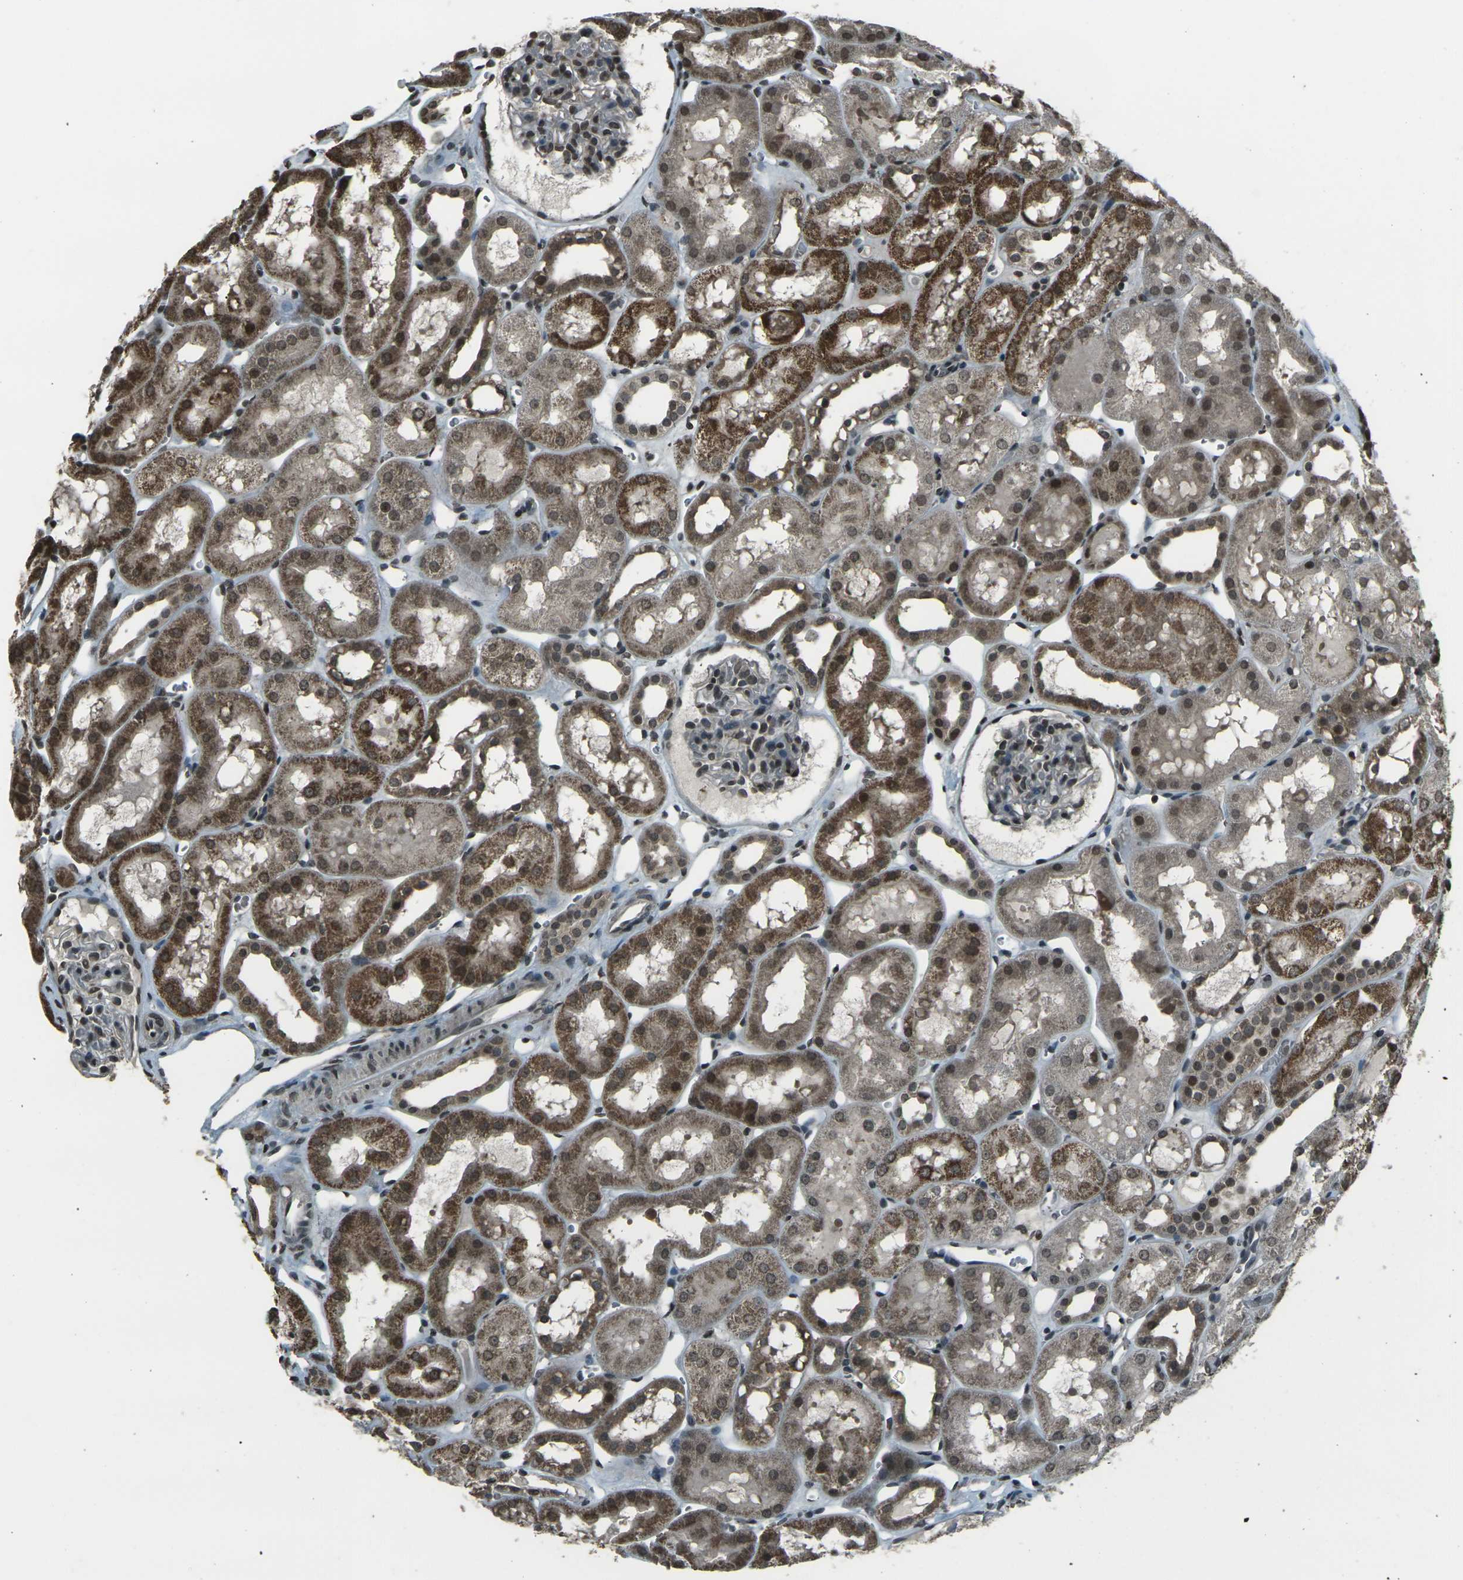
{"staining": {"intensity": "moderate", "quantity": "<25%", "location": "nuclear"}, "tissue": "kidney", "cell_type": "Cells in glomeruli", "image_type": "normal", "snomed": [{"axis": "morphology", "description": "Normal tissue, NOS"}, {"axis": "topography", "description": "Kidney"}, {"axis": "topography", "description": "Urinary bladder"}], "caption": "This image reveals immunohistochemistry (IHC) staining of benign human kidney, with low moderate nuclear positivity in about <25% of cells in glomeruli.", "gene": "PRPF8", "patient": {"sex": "male", "age": 16}}